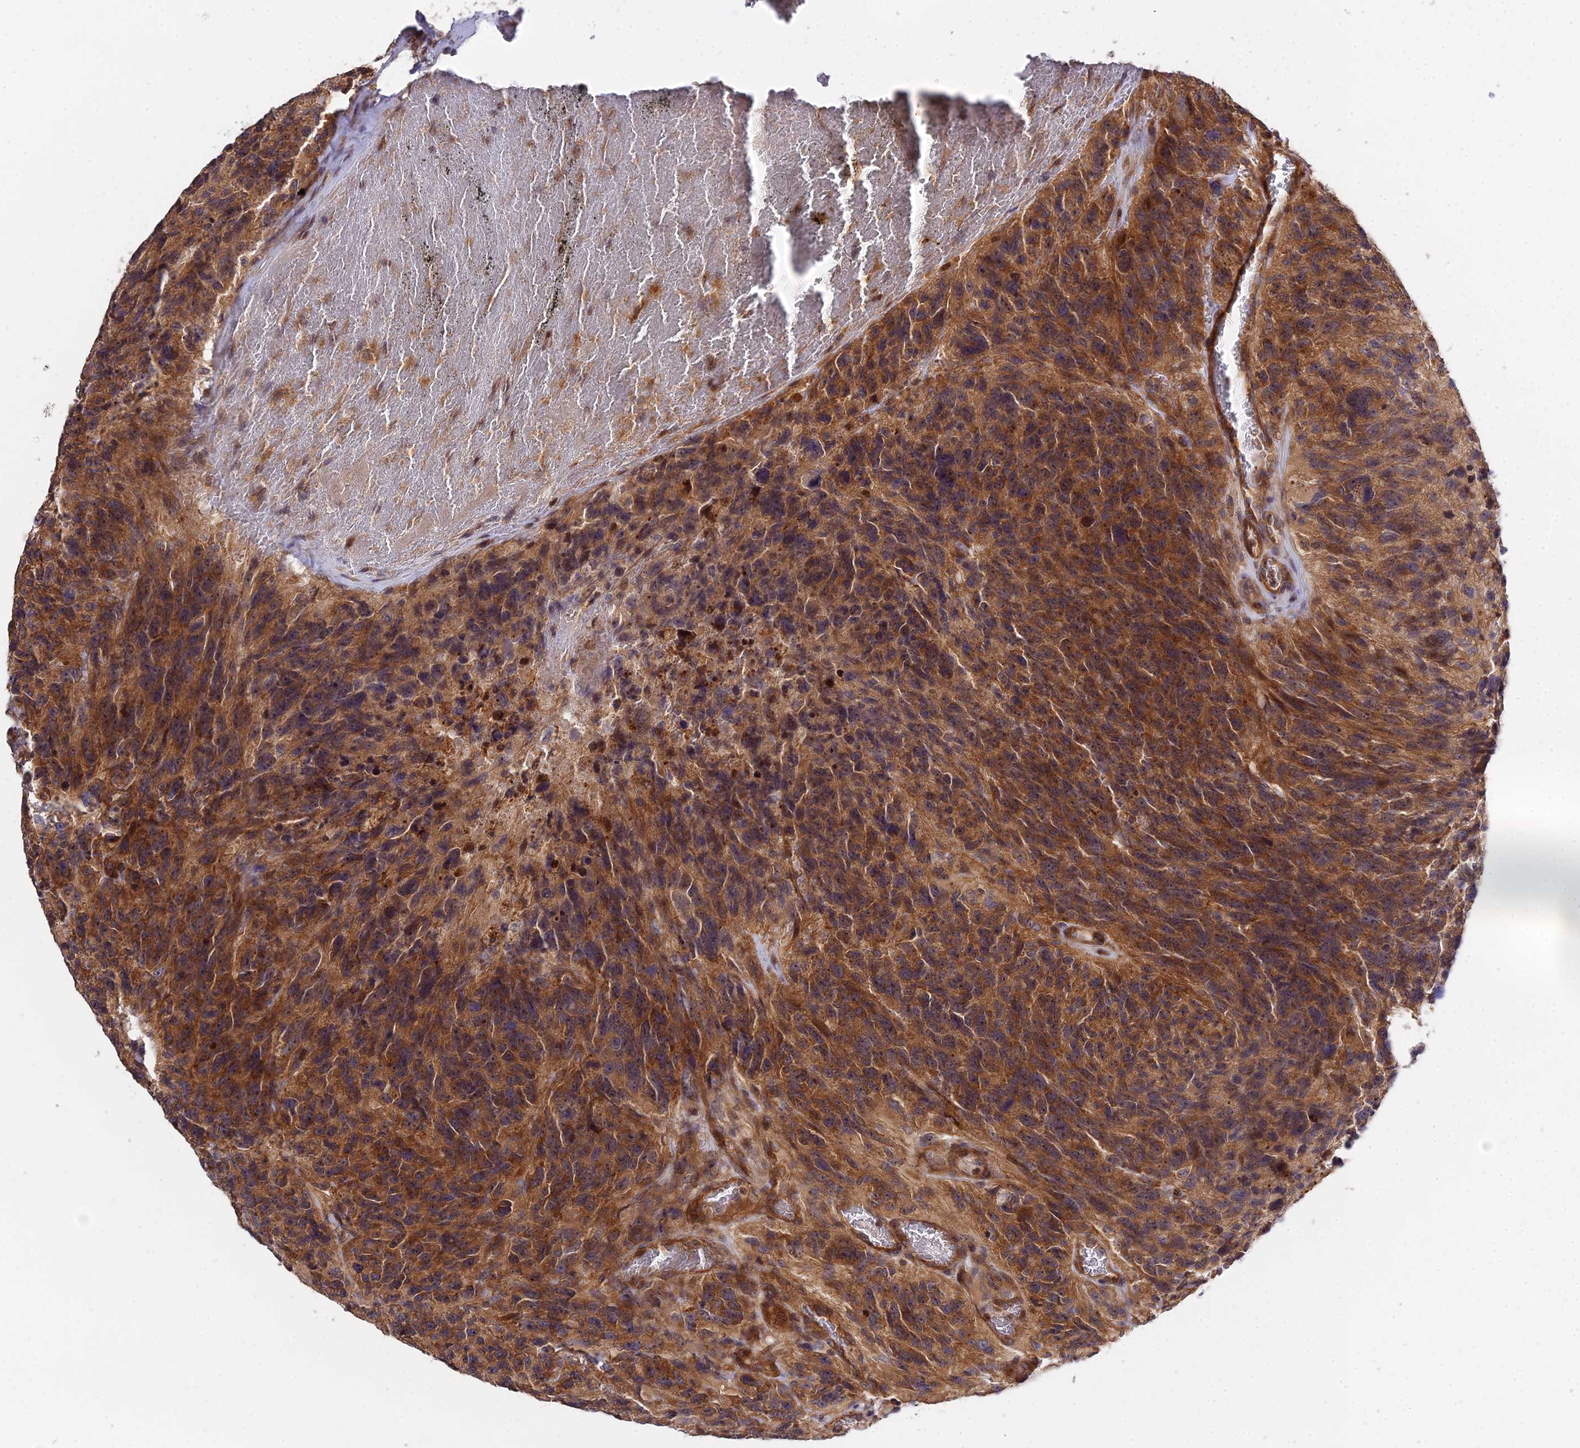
{"staining": {"intensity": "strong", "quantity": ">75%", "location": "cytoplasmic/membranous"}, "tissue": "glioma", "cell_type": "Tumor cells", "image_type": "cancer", "snomed": [{"axis": "morphology", "description": "Glioma, malignant, High grade"}, {"axis": "topography", "description": "Brain"}], "caption": "Glioma tissue displays strong cytoplasmic/membranous expression in about >75% of tumor cells", "gene": "SMG6", "patient": {"sex": "male", "age": 69}}